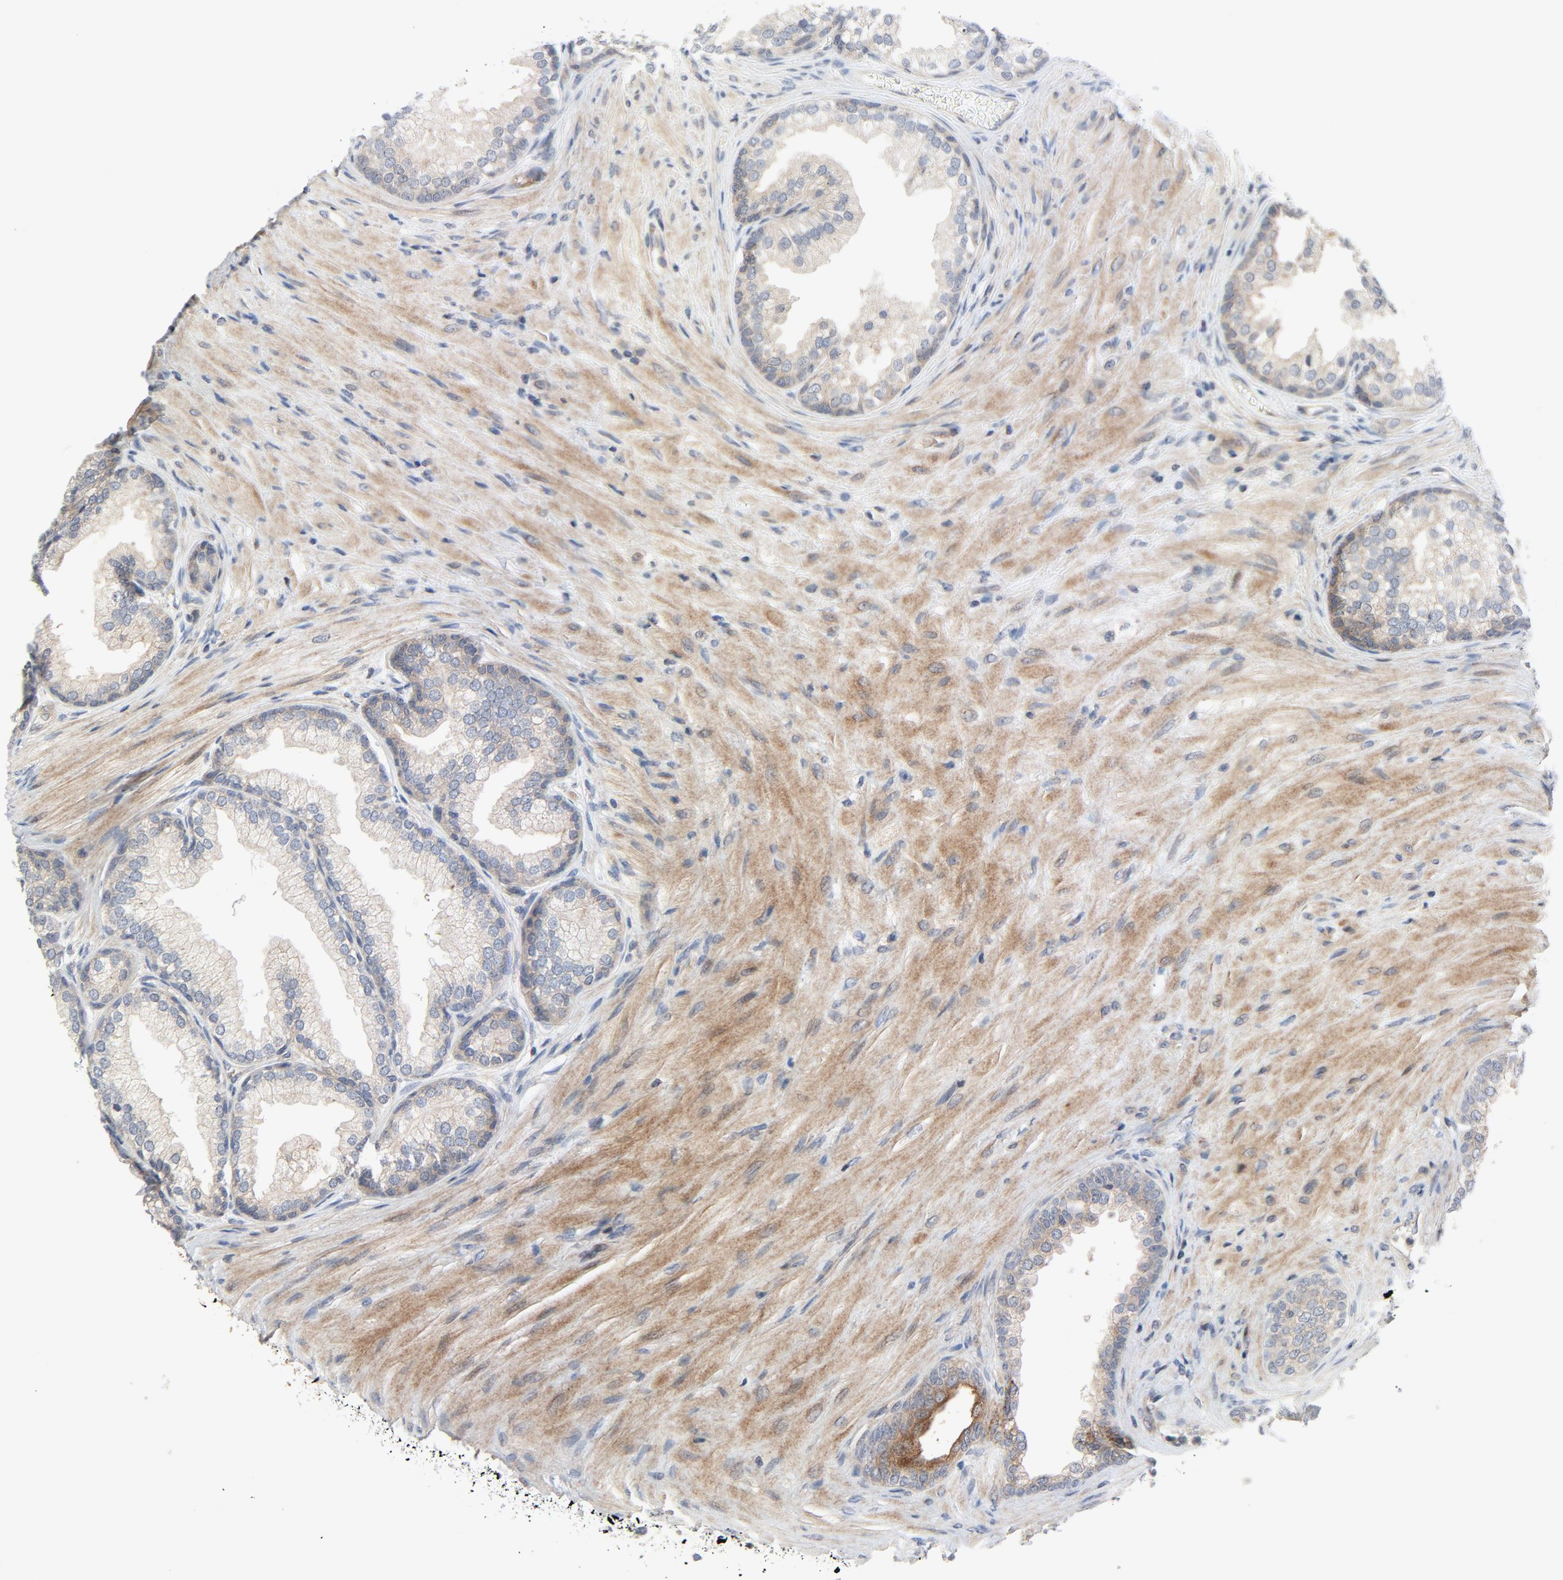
{"staining": {"intensity": "weak", "quantity": ">75%", "location": "cytoplasmic/membranous"}, "tissue": "prostate", "cell_type": "Glandular cells", "image_type": "normal", "snomed": [{"axis": "morphology", "description": "Normal tissue, NOS"}, {"axis": "topography", "description": "Prostate"}], "caption": "The immunohistochemical stain highlights weak cytoplasmic/membranous expression in glandular cells of benign prostate.", "gene": "TSG101", "patient": {"sex": "male", "age": 76}}